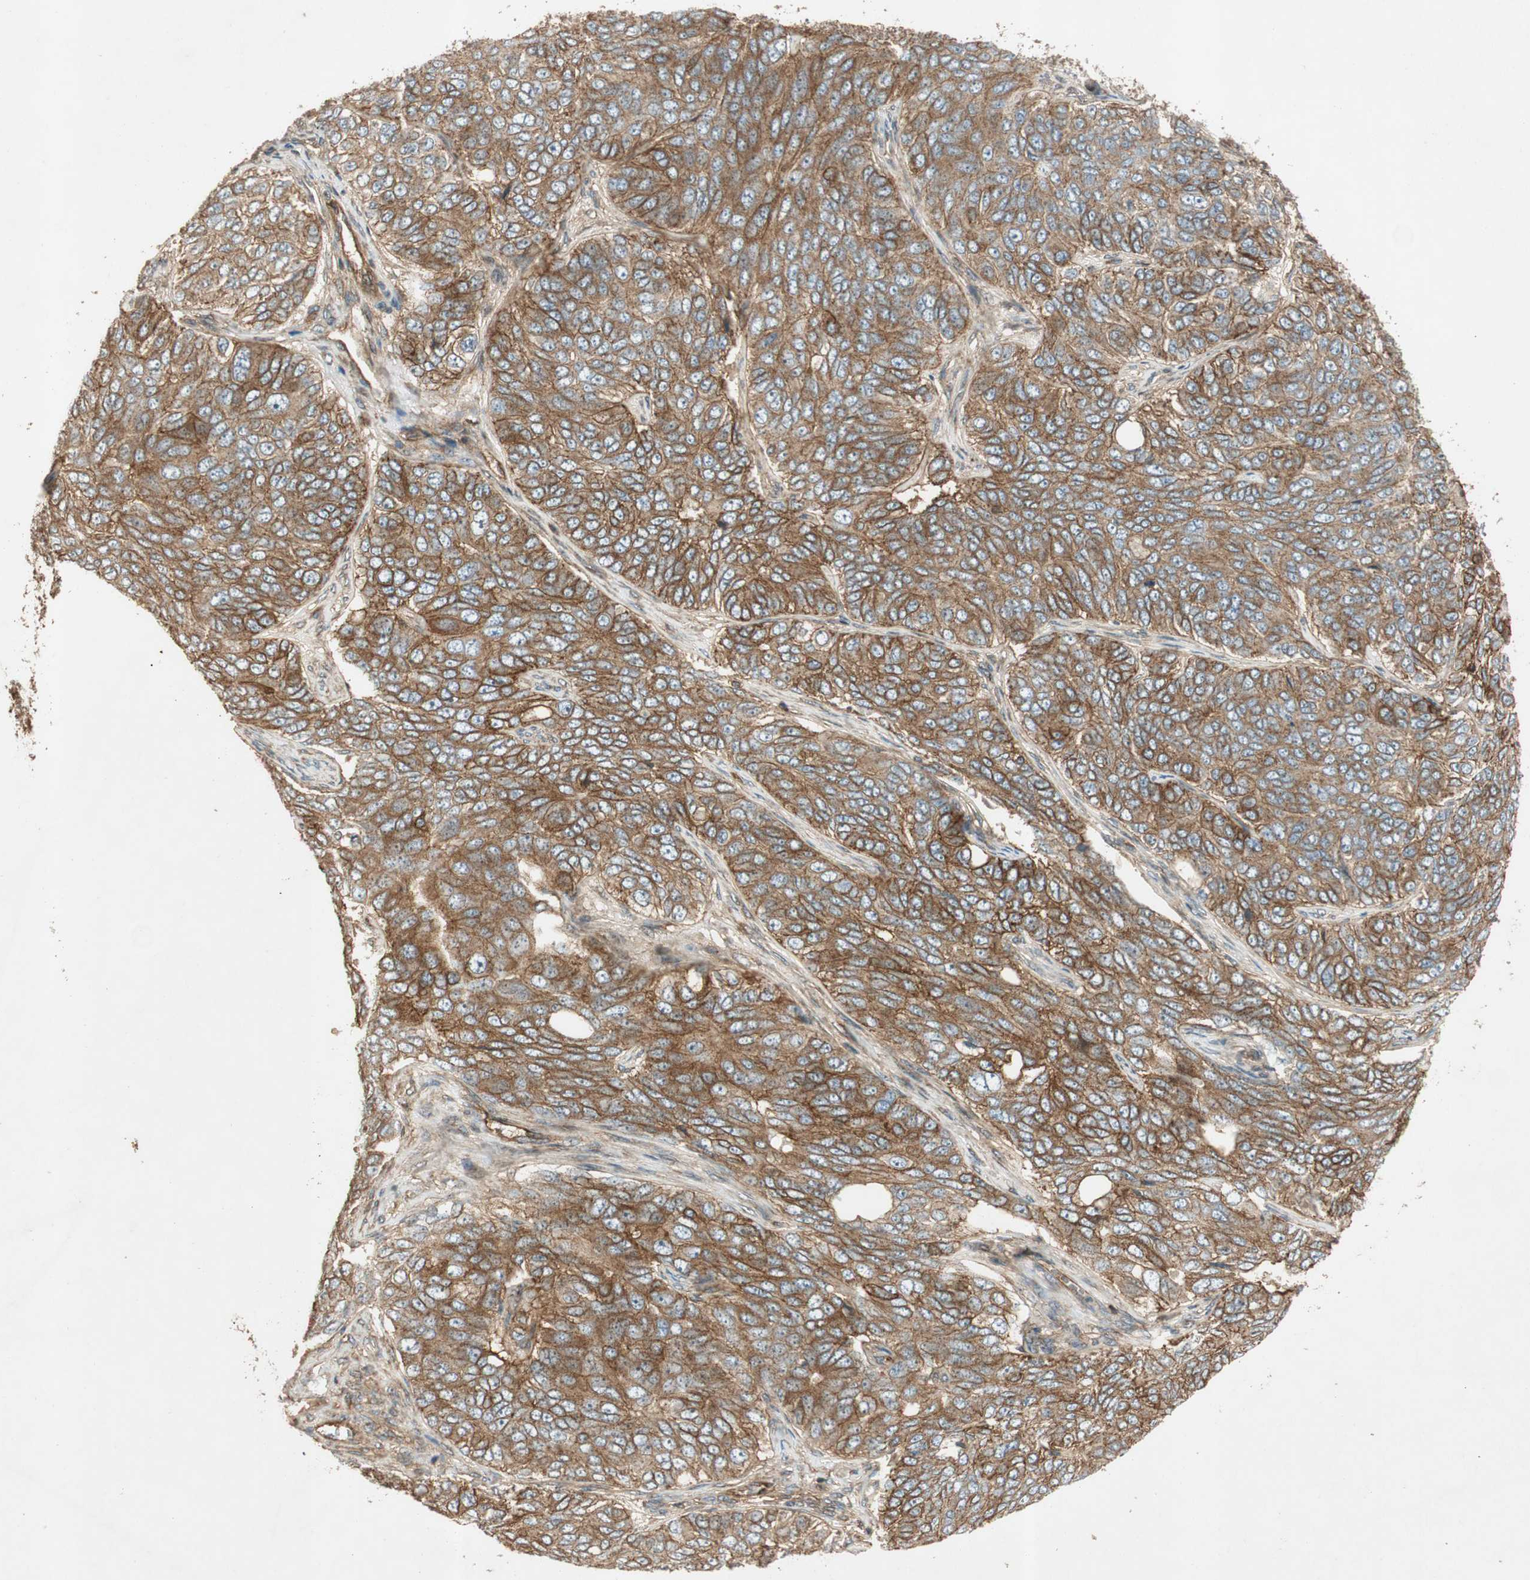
{"staining": {"intensity": "moderate", "quantity": ">75%", "location": "cytoplasmic/membranous"}, "tissue": "ovarian cancer", "cell_type": "Tumor cells", "image_type": "cancer", "snomed": [{"axis": "morphology", "description": "Carcinoma, endometroid"}, {"axis": "topography", "description": "Ovary"}], "caption": "Ovarian cancer (endometroid carcinoma) stained with IHC shows moderate cytoplasmic/membranous expression in about >75% of tumor cells.", "gene": "BTN3A3", "patient": {"sex": "female", "age": 51}}